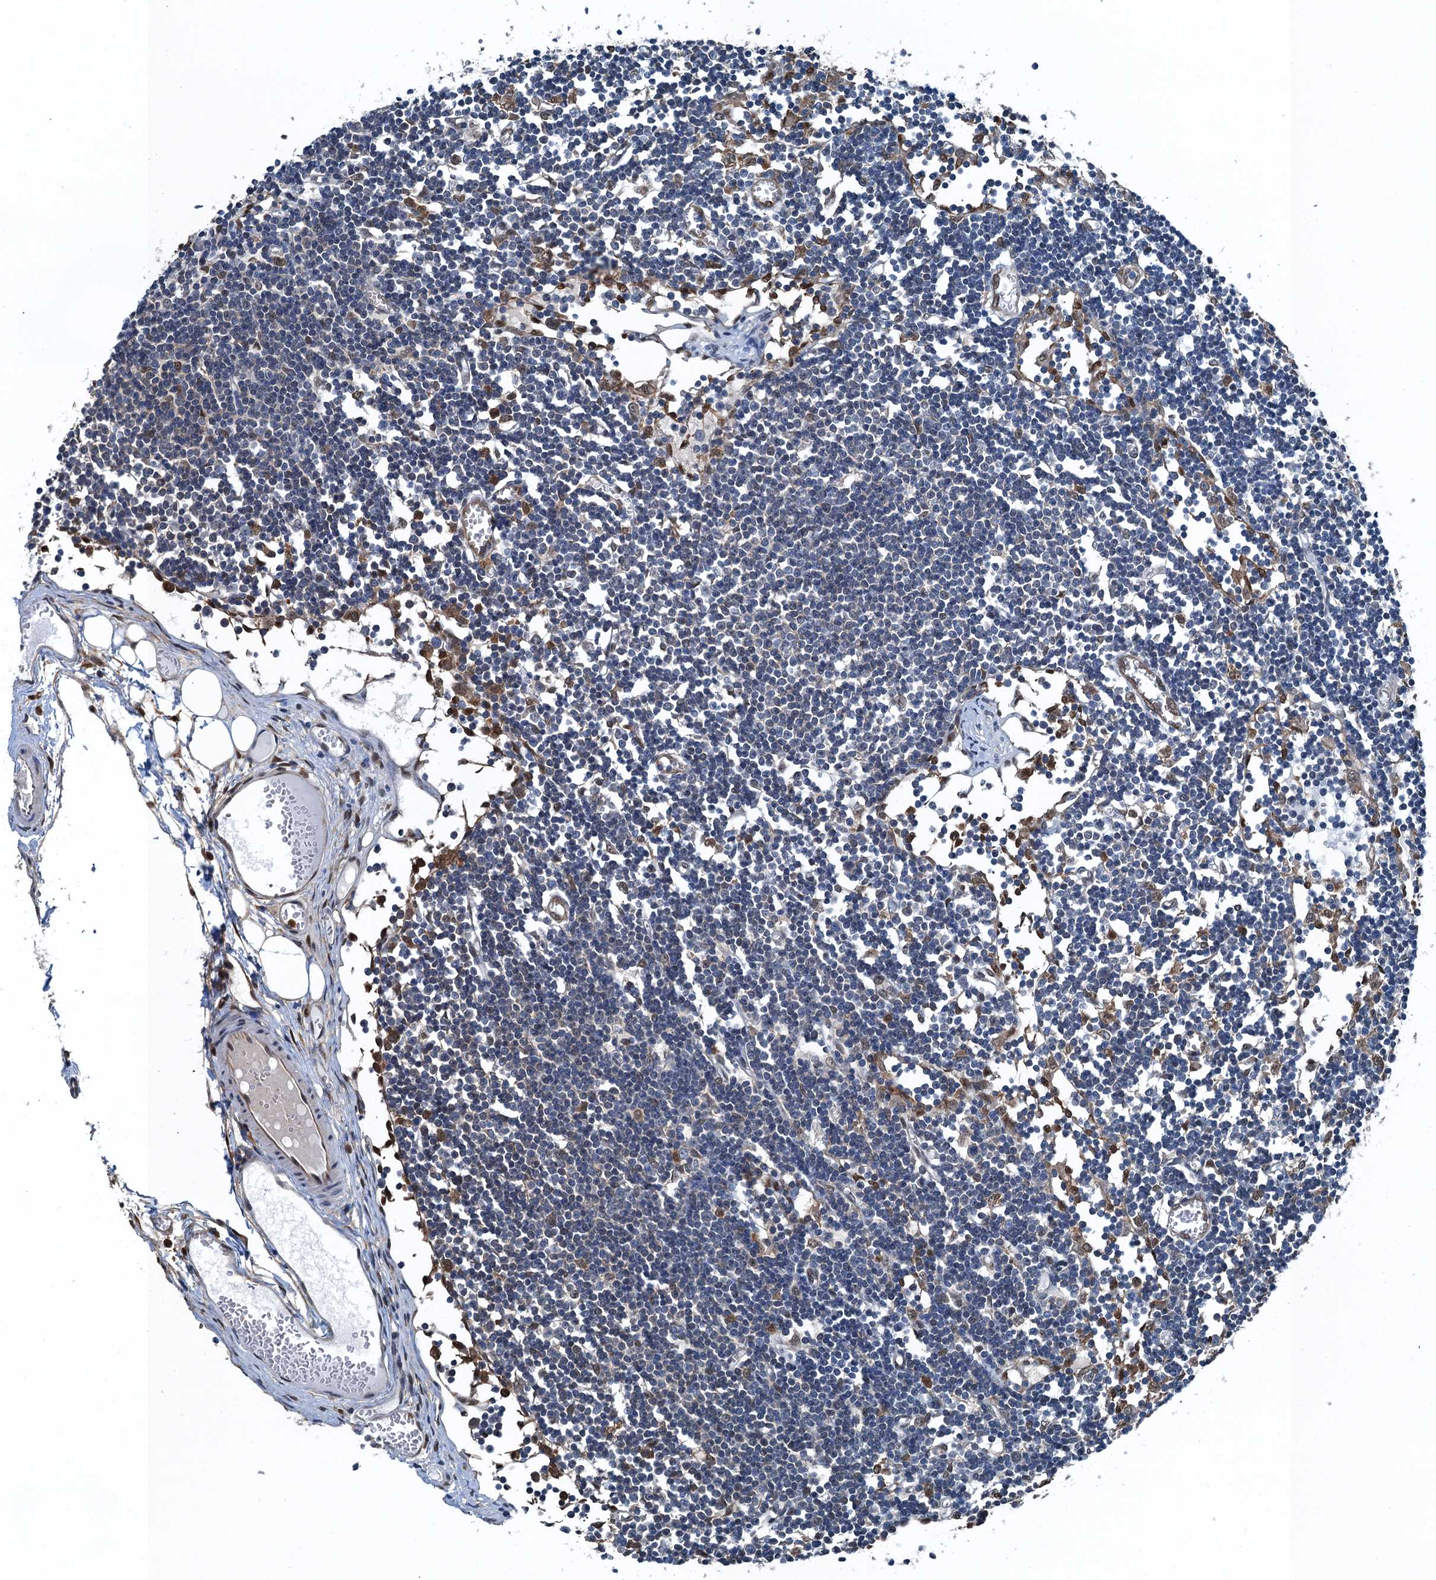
{"staining": {"intensity": "moderate", "quantity": "<25%", "location": "cytoplasmic/membranous,nuclear"}, "tissue": "lymph node", "cell_type": "Germinal center cells", "image_type": "normal", "snomed": [{"axis": "morphology", "description": "Normal tissue, NOS"}, {"axis": "topography", "description": "Lymph node"}], "caption": "Benign lymph node reveals moderate cytoplasmic/membranous,nuclear expression in approximately <25% of germinal center cells, visualized by immunohistochemistry.", "gene": "RNH1", "patient": {"sex": "female", "age": 11}}